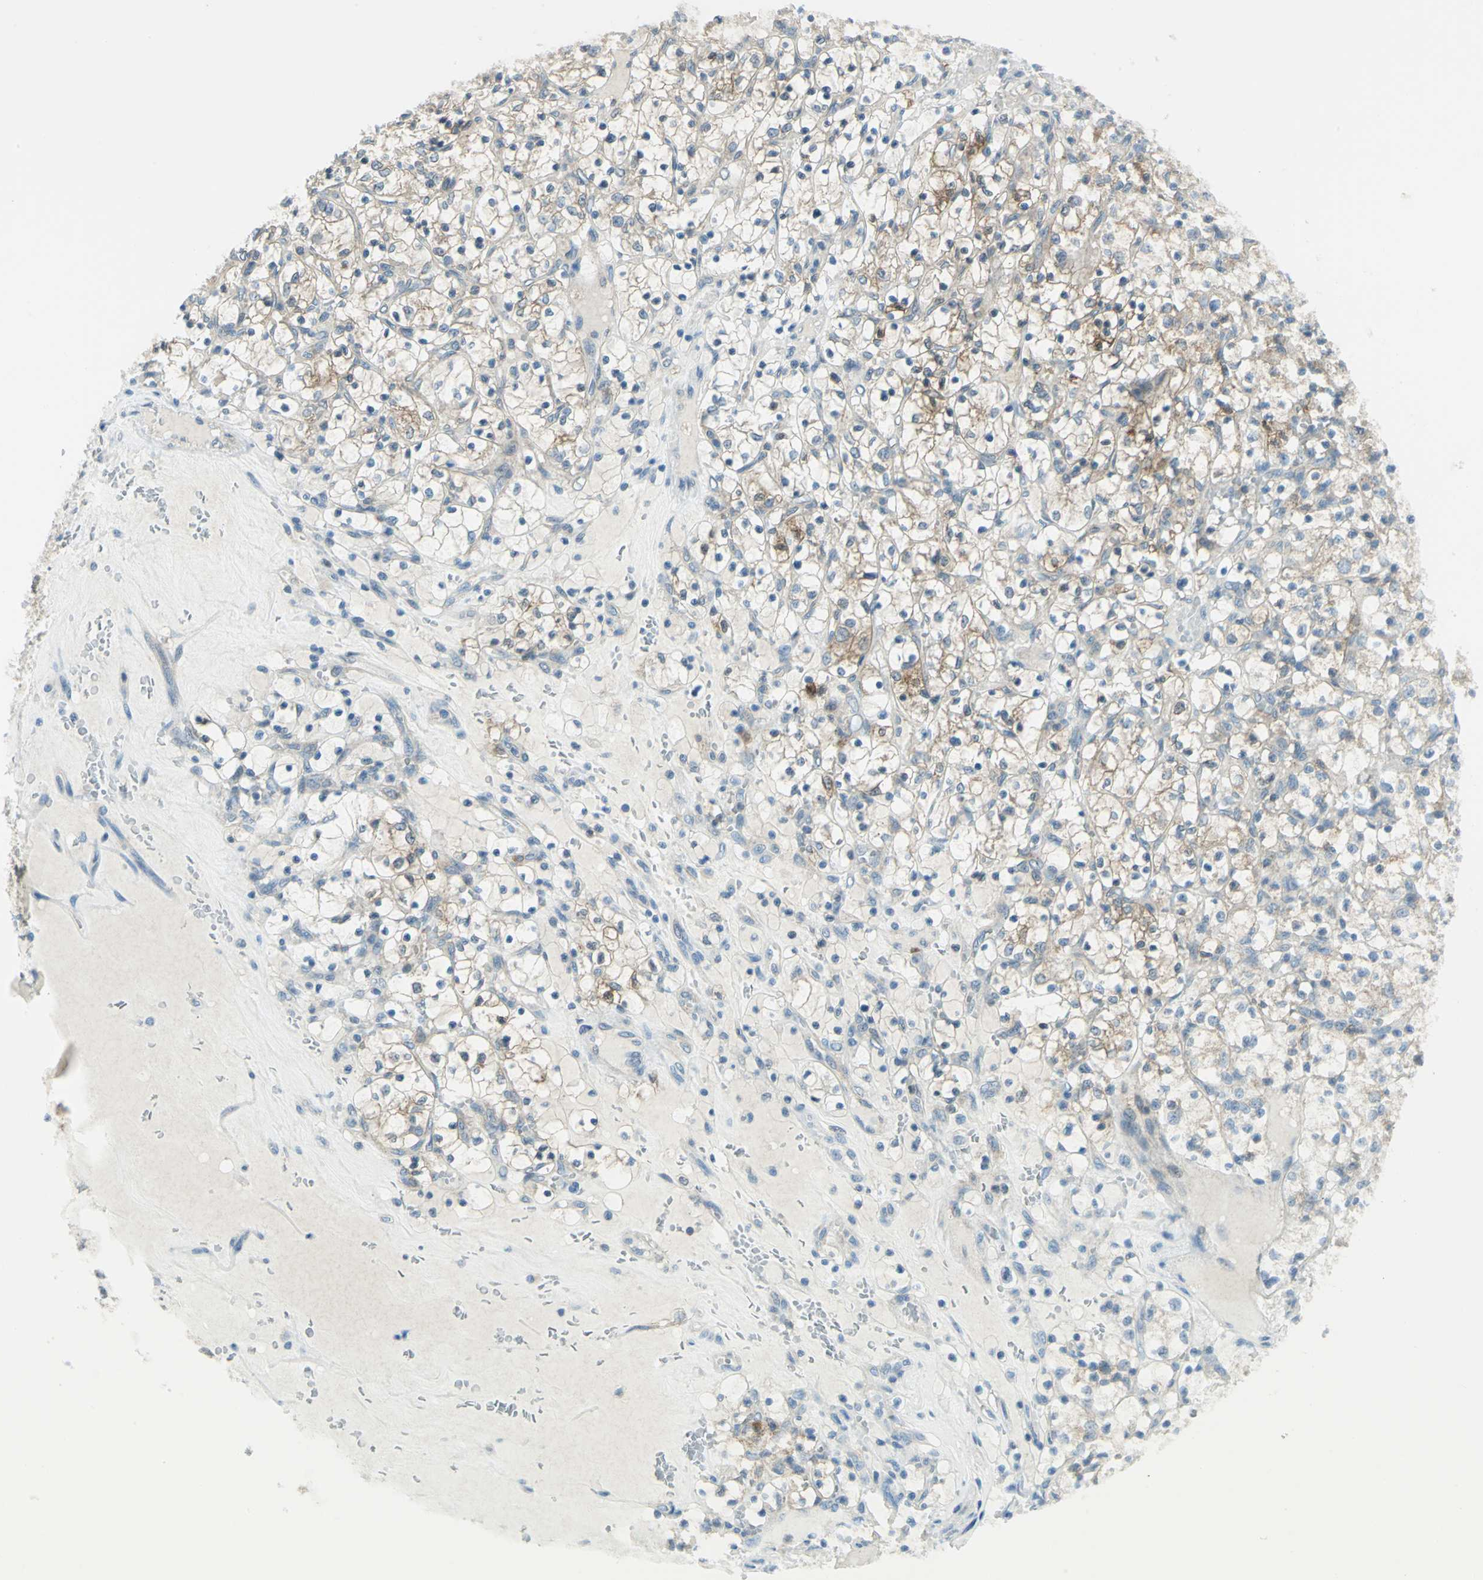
{"staining": {"intensity": "moderate", "quantity": "<25%", "location": "cytoplasmic/membranous"}, "tissue": "renal cancer", "cell_type": "Tumor cells", "image_type": "cancer", "snomed": [{"axis": "morphology", "description": "Adenocarcinoma, NOS"}, {"axis": "topography", "description": "Kidney"}], "caption": "The immunohistochemical stain shows moderate cytoplasmic/membranous expression in tumor cells of renal cancer (adenocarcinoma) tissue.", "gene": "ALDOA", "patient": {"sex": "female", "age": 69}}